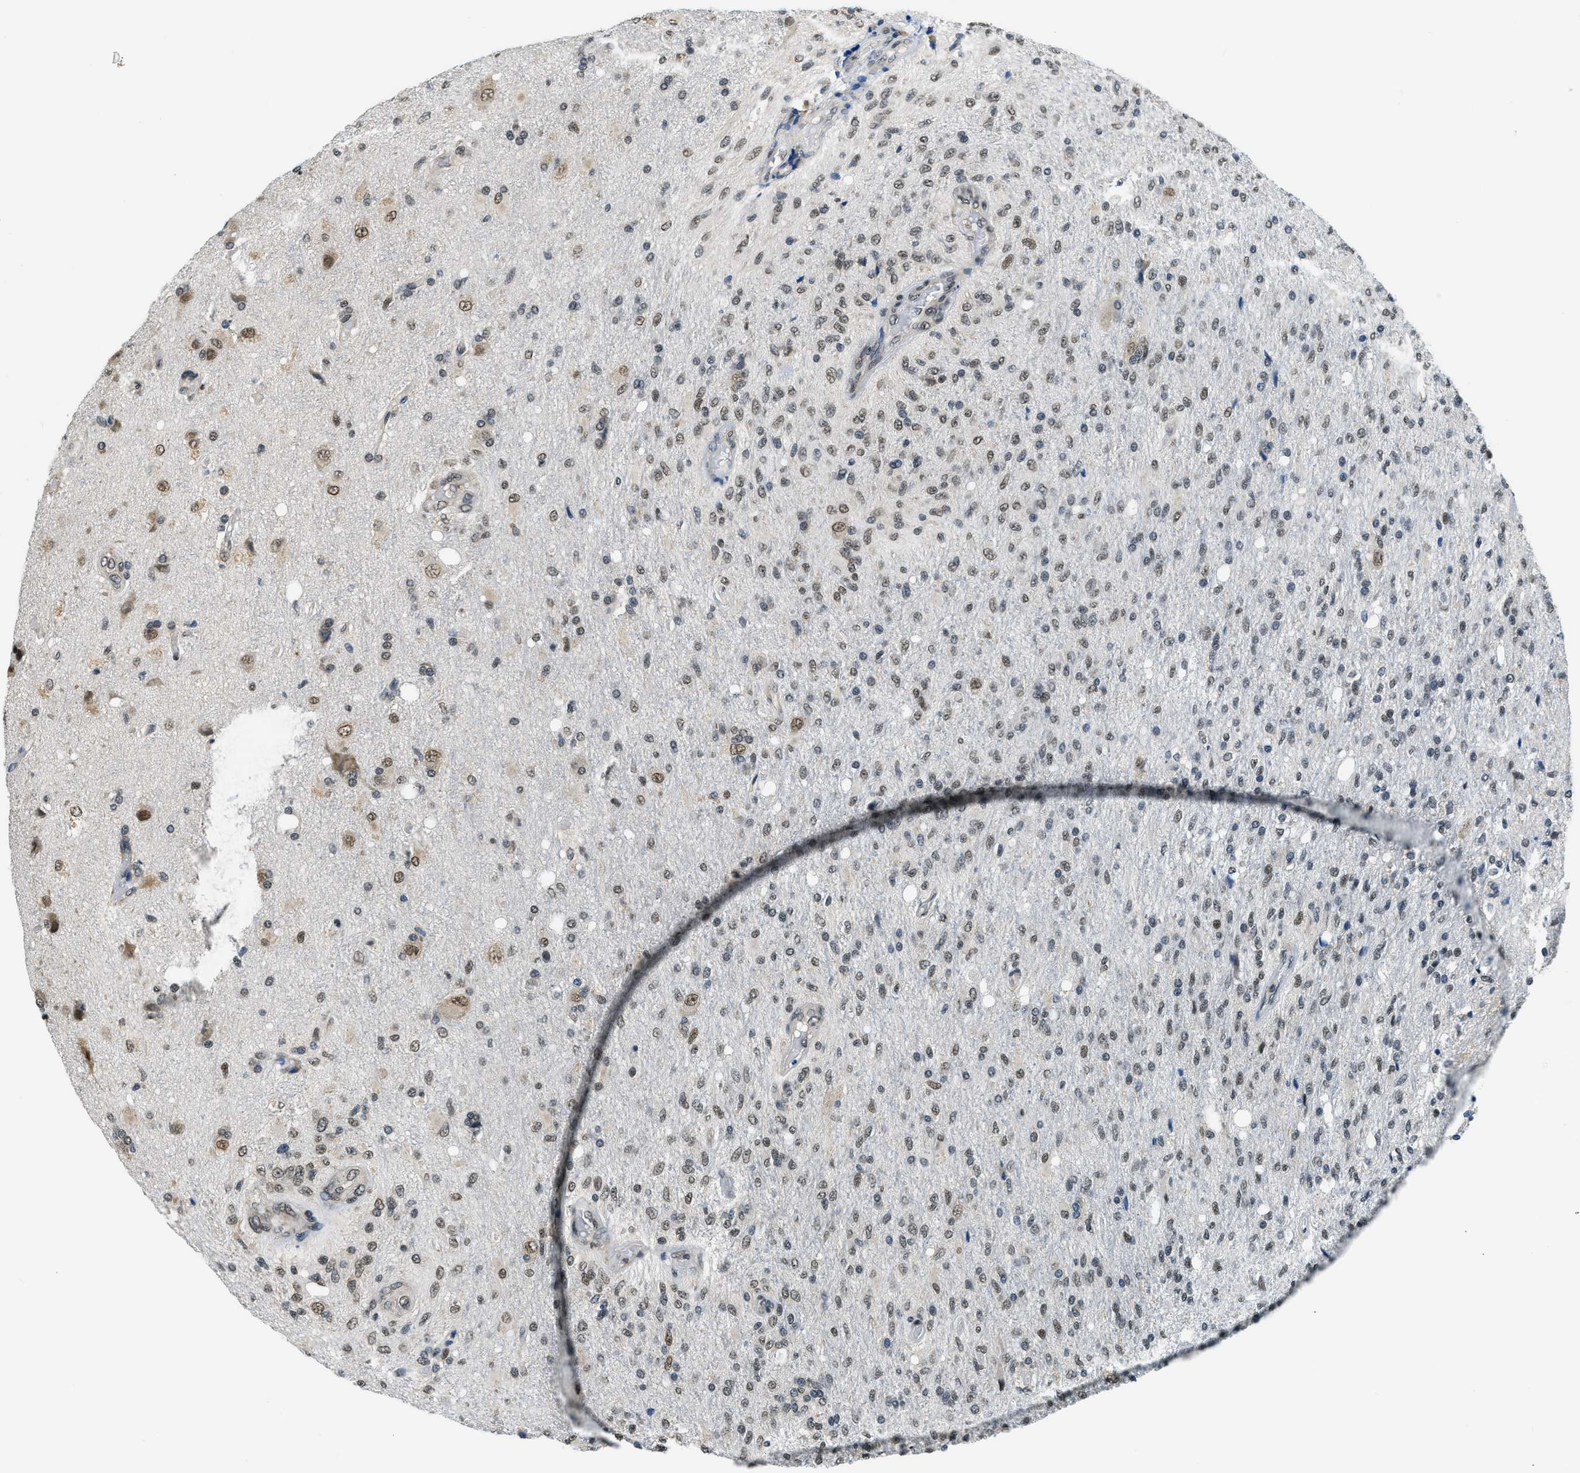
{"staining": {"intensity": "weak", "quantity": "25%-75%", "location": "nuclear"}, "tissue": "glioma", "cell_type": "Tumor cells", "image_type": "cancer", "snomed": [{"axis": "morphology", "description": "Normal tissue, NOS"}, {"axis": "morphology", "description": "Glioma, malignant, High grade"}, {"axis": "topography", "description": "Cerebral cortex"}], "caption": "Weak nuclear expression for a protein is seen in about 25%-75% of tumor cells of glioma using immunohistochemistry.", "gene": "RAB11FIP1", "patient": {"sex": "male", "age": 77}}